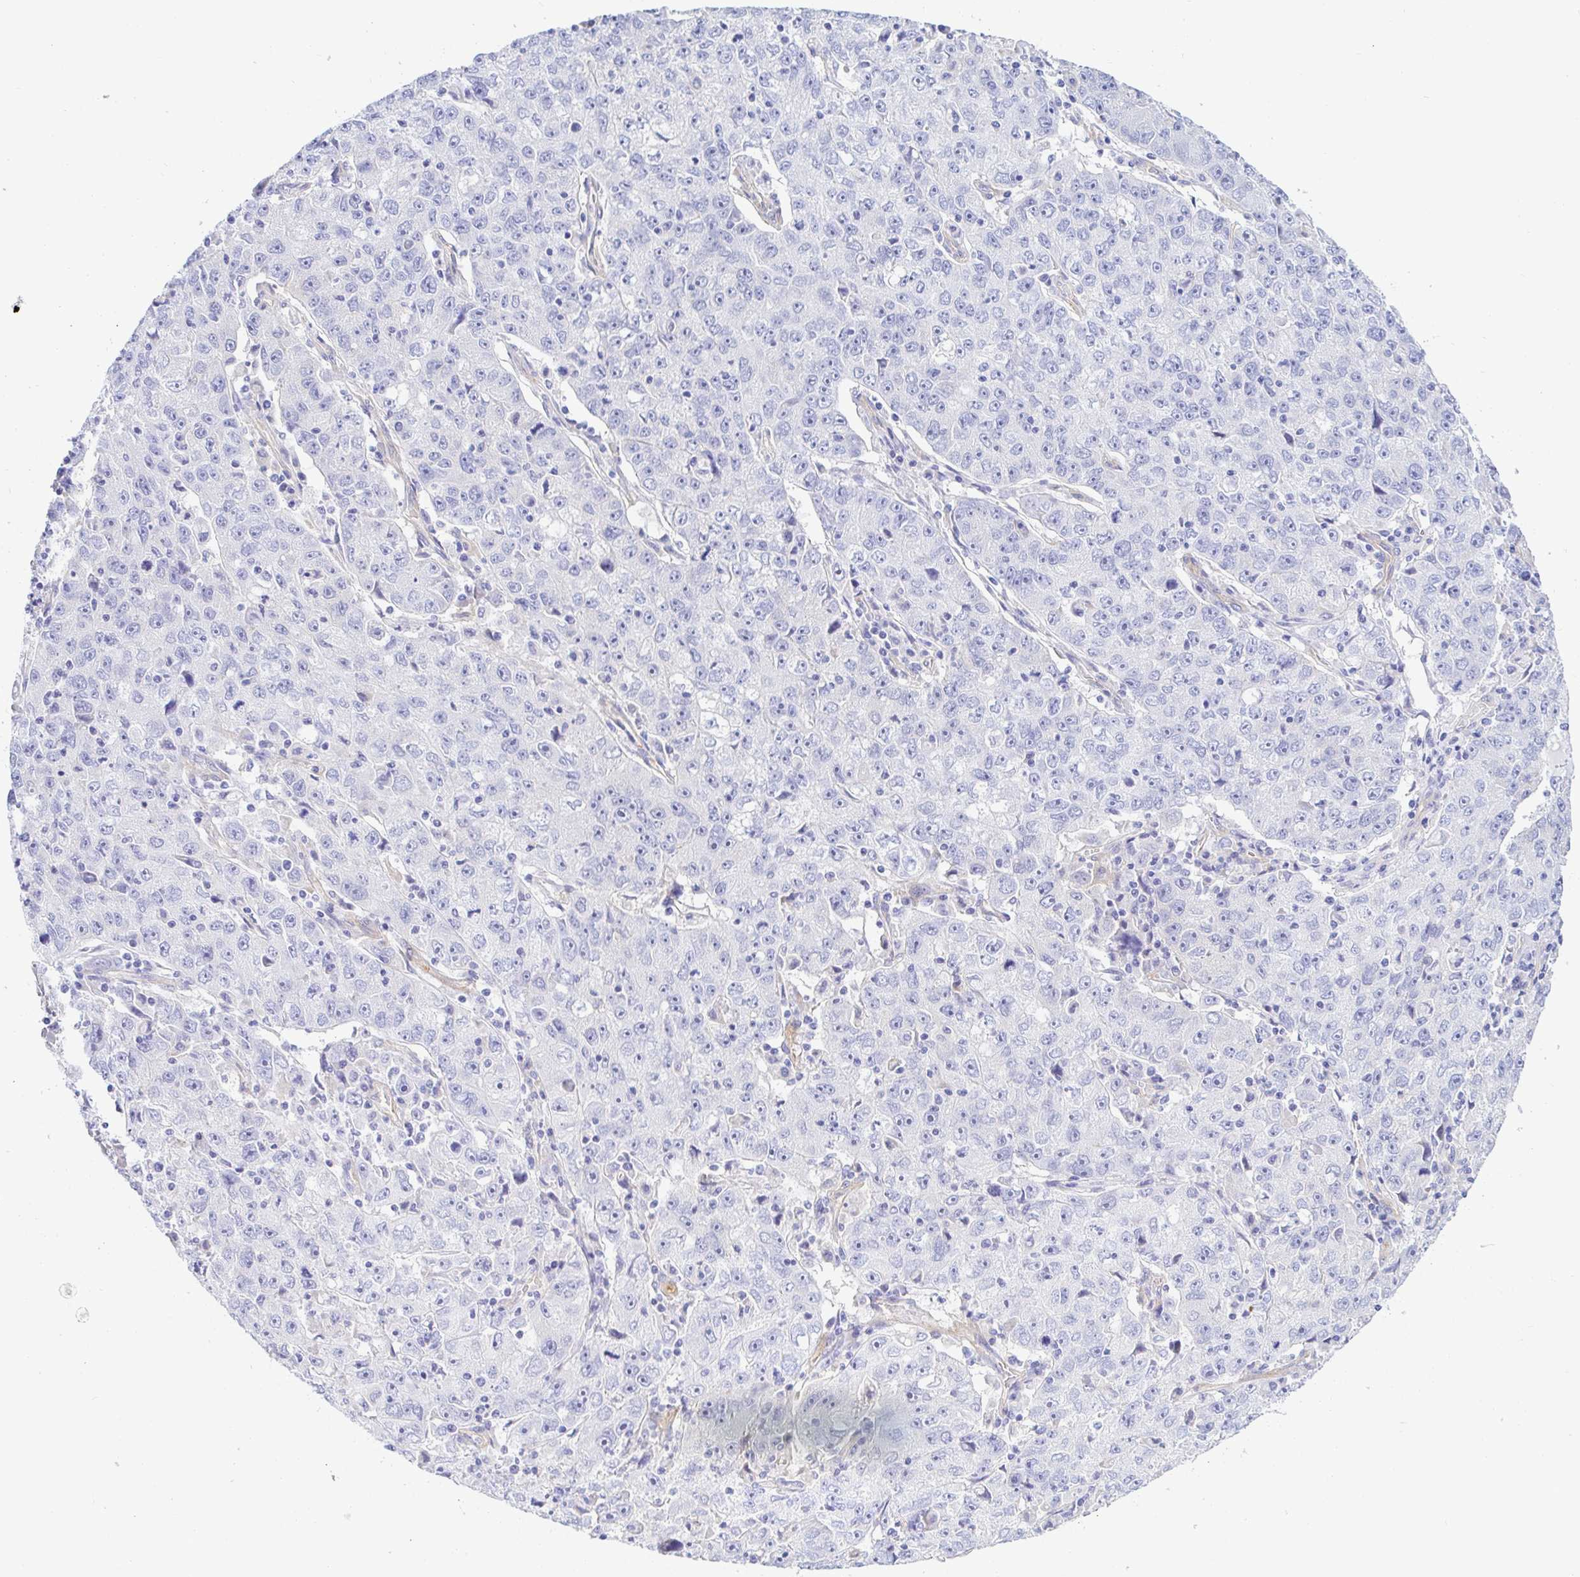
{"staining": {"intensity": "negative", "quantity": "none", "location": "none"}, "tissue": "lung cancer", "cell_type": "Tumor cells", "image_type": "cancer", "snomed": [{"axis": "morphology", "description": "Normal morphology"}, {"axis": "morphology", "description": "Adenocarcinoma, NOS"}, {"axis": "topography", "description": "Lymph node"}, {"axis": "topography", "description": "Lung"}], "caption": "Lung cancer stained for a protein using IHC exhibits no positivity tumor cells.", "gene": "ARL4D", "patient": {"sex": "female", "age": 57}}